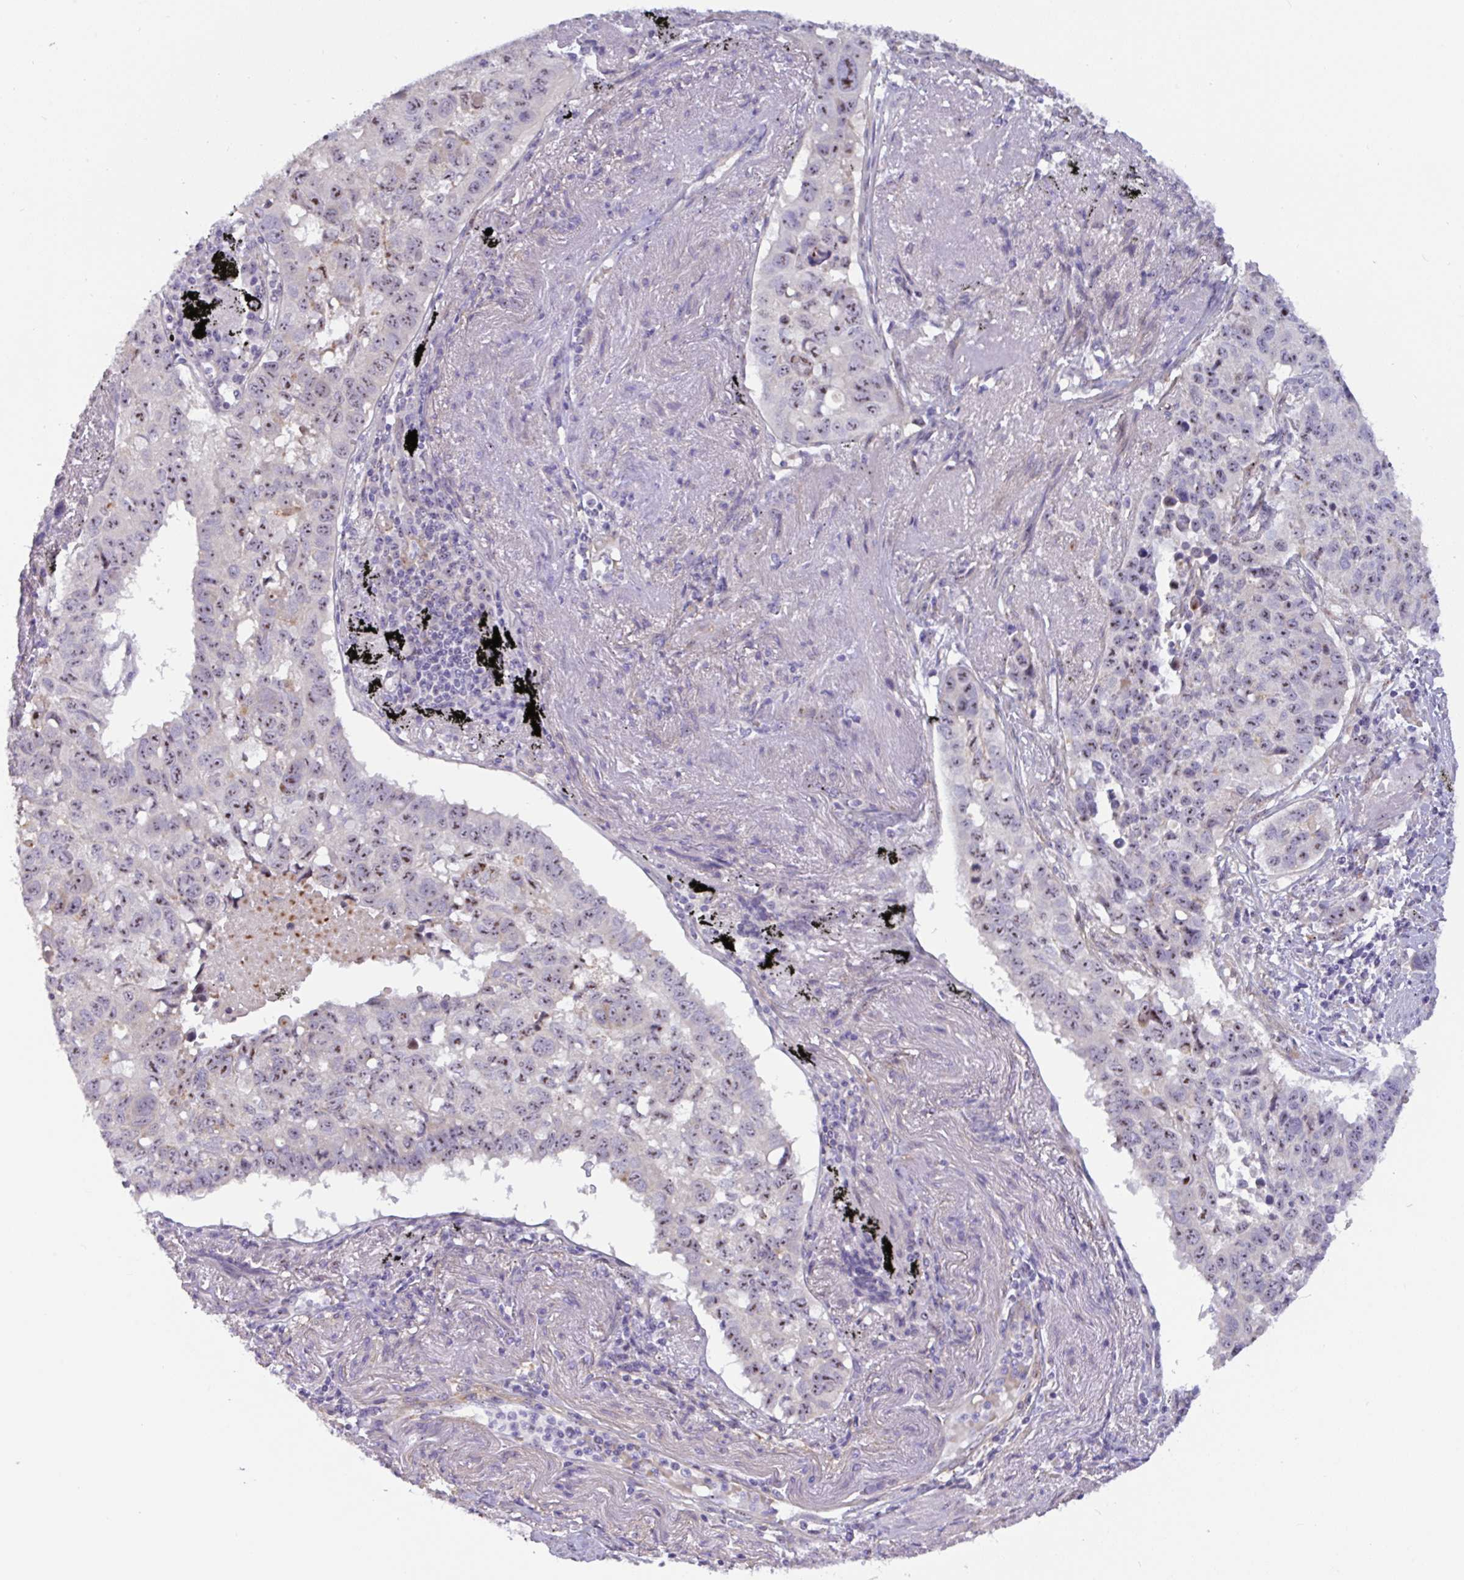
{"staining": {"intensity": "moderate", "quantity": "25%-75%", "location": "nuclear"}, "tissue": "lung cancer", "cell_type": "Tumor cells", "image_type": "cancer", "snomed": [{"axis": "morphology", "description": "Squamous cell carcinoma, NOS"}, {"axis": "topography", "description": "Lung"}], "caption": "Protein staining of lung squamous cell carcinoma tissue exhibits moderate nuclear expression in about 25%-75% of tumor cells.", "gene": "MXRA8", "patient": {"sex": "male", "age": 60}}